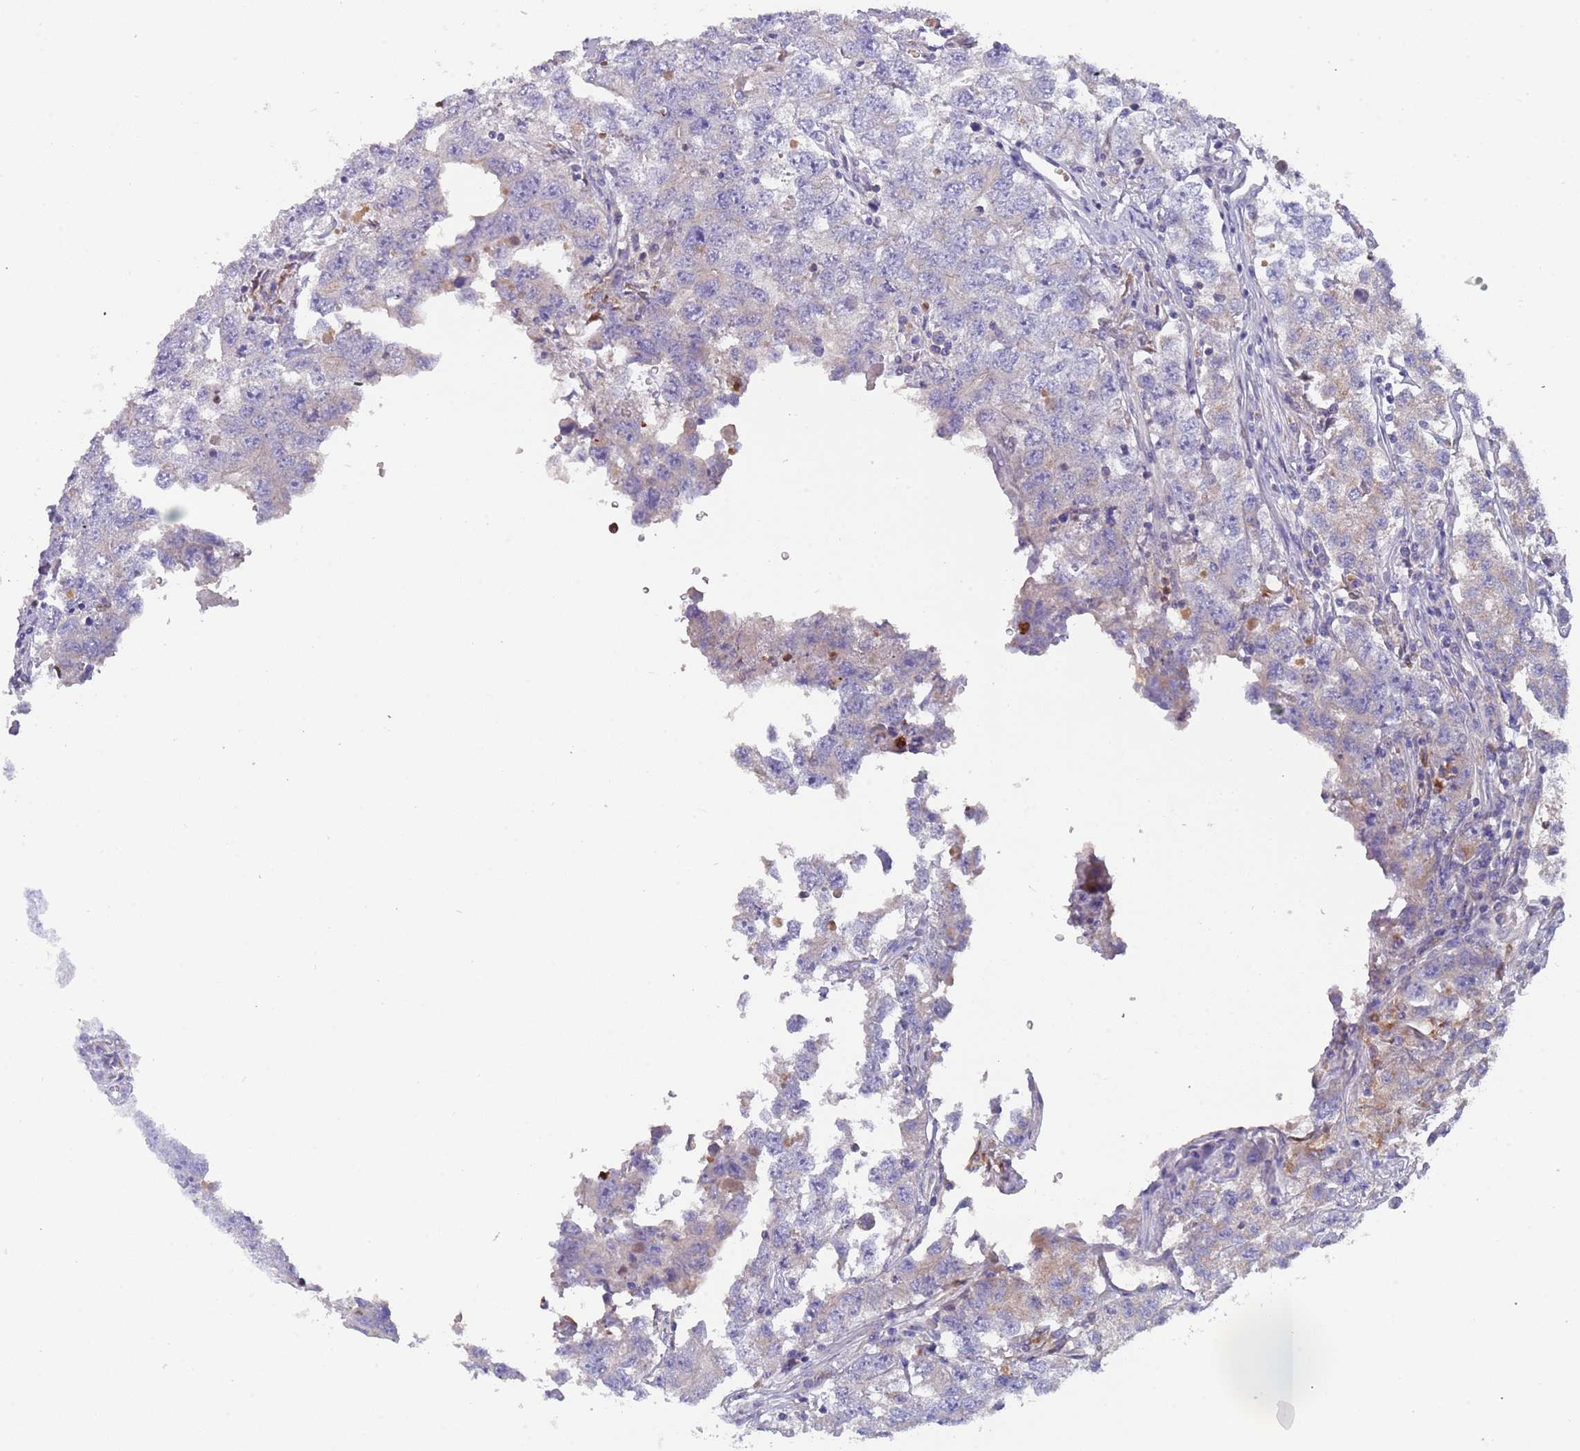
{"staining": {"intensity": "negative", "quantity": "none", "location": "none"}, "tissue": "testis cancer", "cell_type": "Tumor cells", "image_type": "cancer", "snomed": [{"axis": "morphology", "description": "Seminoma, NOS"}, {"axis": "morphology", "description": "Carcinoma, Embryonal, NOS"}, {"axis": "topography", "description": "Testis"}], "caption": "This is an immunohistochemistry photomicrograph of human testis cancer. There is no positivity in tumor cells.", "gene": "TMEM251", "patient": {"sex": "male", "age": 43}}